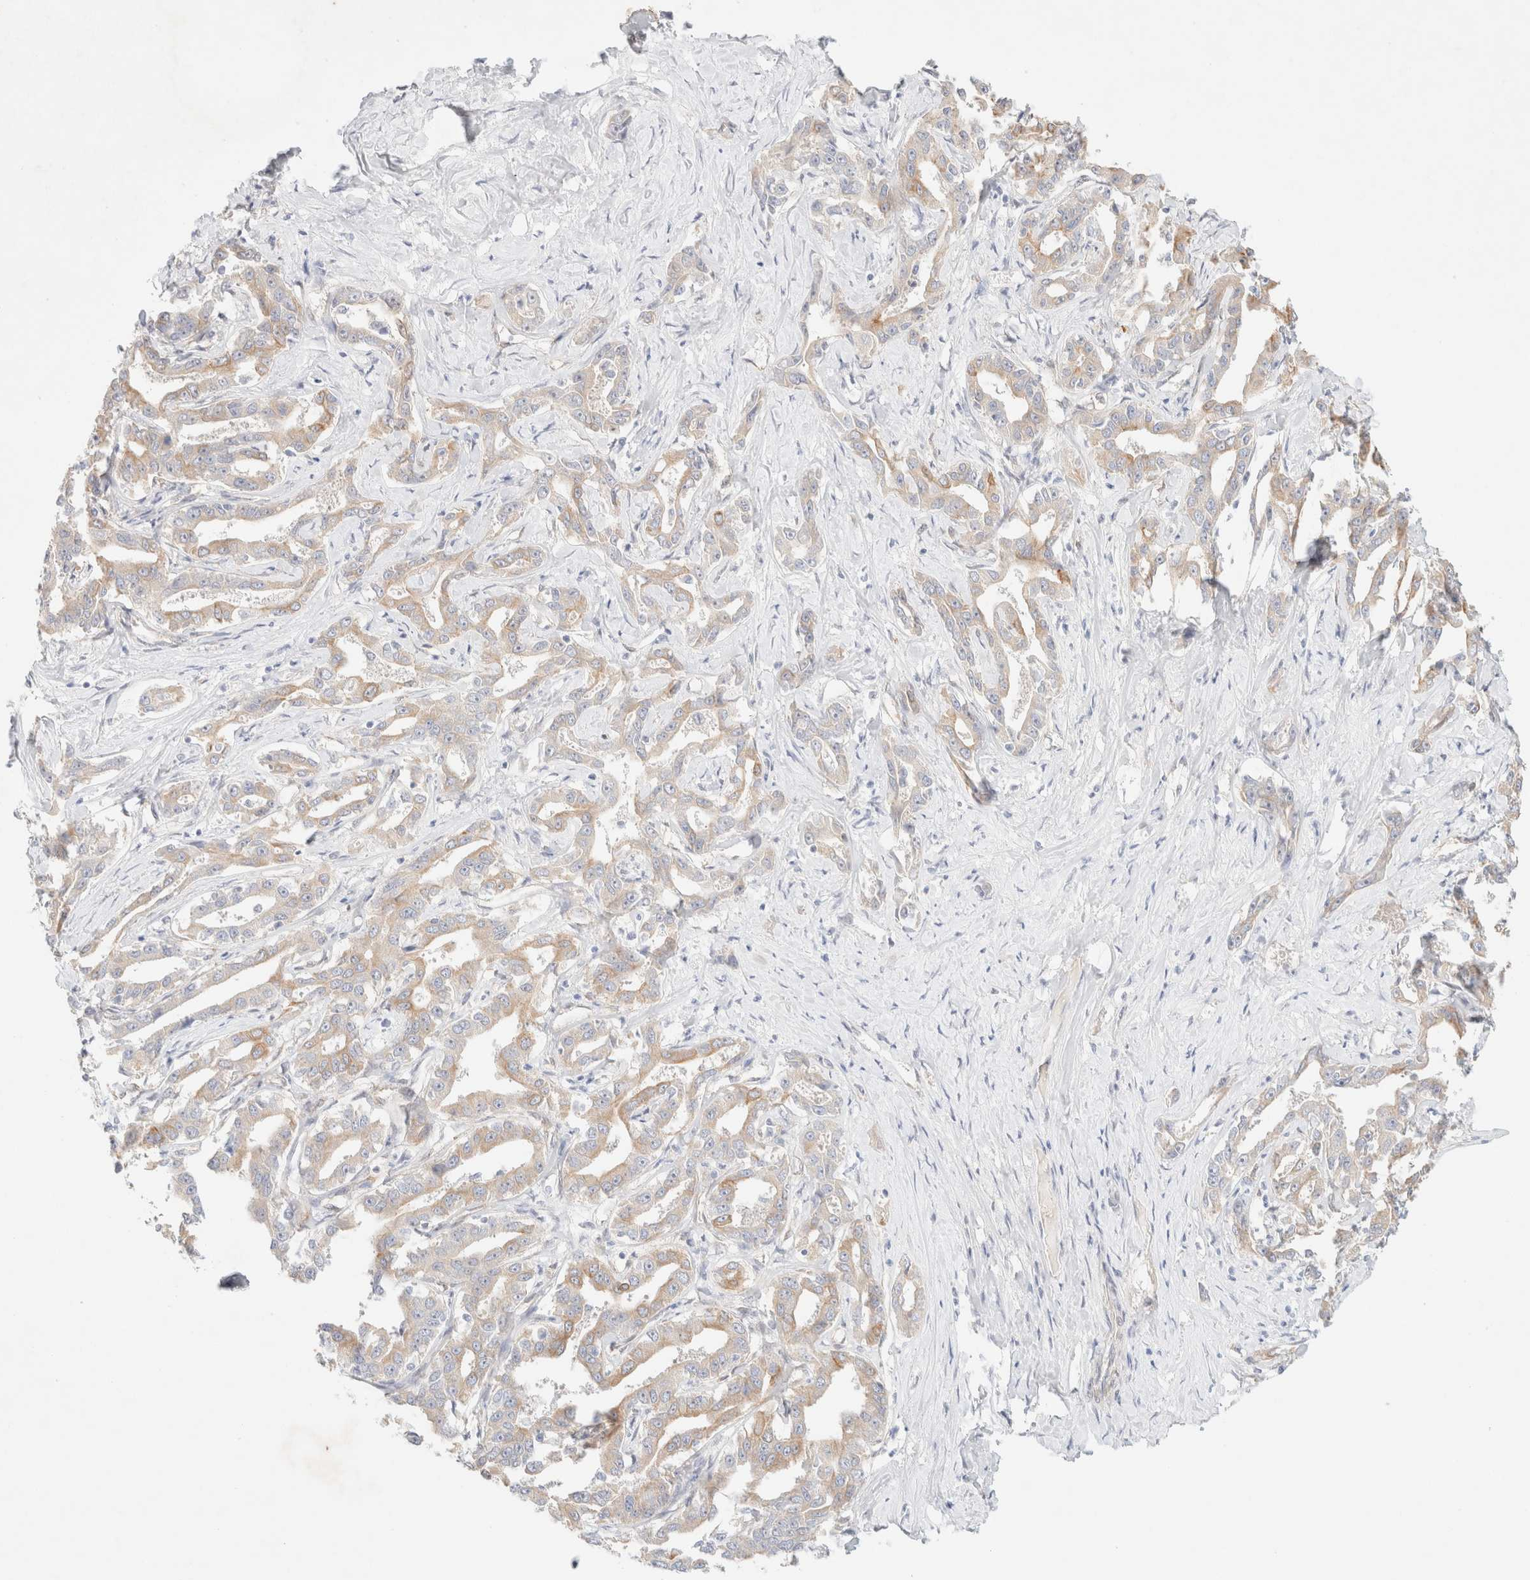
{"staining": {"intensity": "moderate", "quantity": "25%-75%", "location": "cytoplasmic/membranous"}, "tissue": "liver cancer", "cell_type": "Tumor cells", "image_type": "cancer", "snomed": [{"axis": "morphology", "description": "Cholangiocarcinoma"}, {"axis": "topography", "description": "Liver"}], "caption": "Protein expression analysis of human liver cholangiocarcinoma reveals moderate cytoplasmic/membranous positivity in approximately 25%-75% of tumor cells.", "gene": "CSNK1E", "patient": {"sex": "male", "age": 59}}